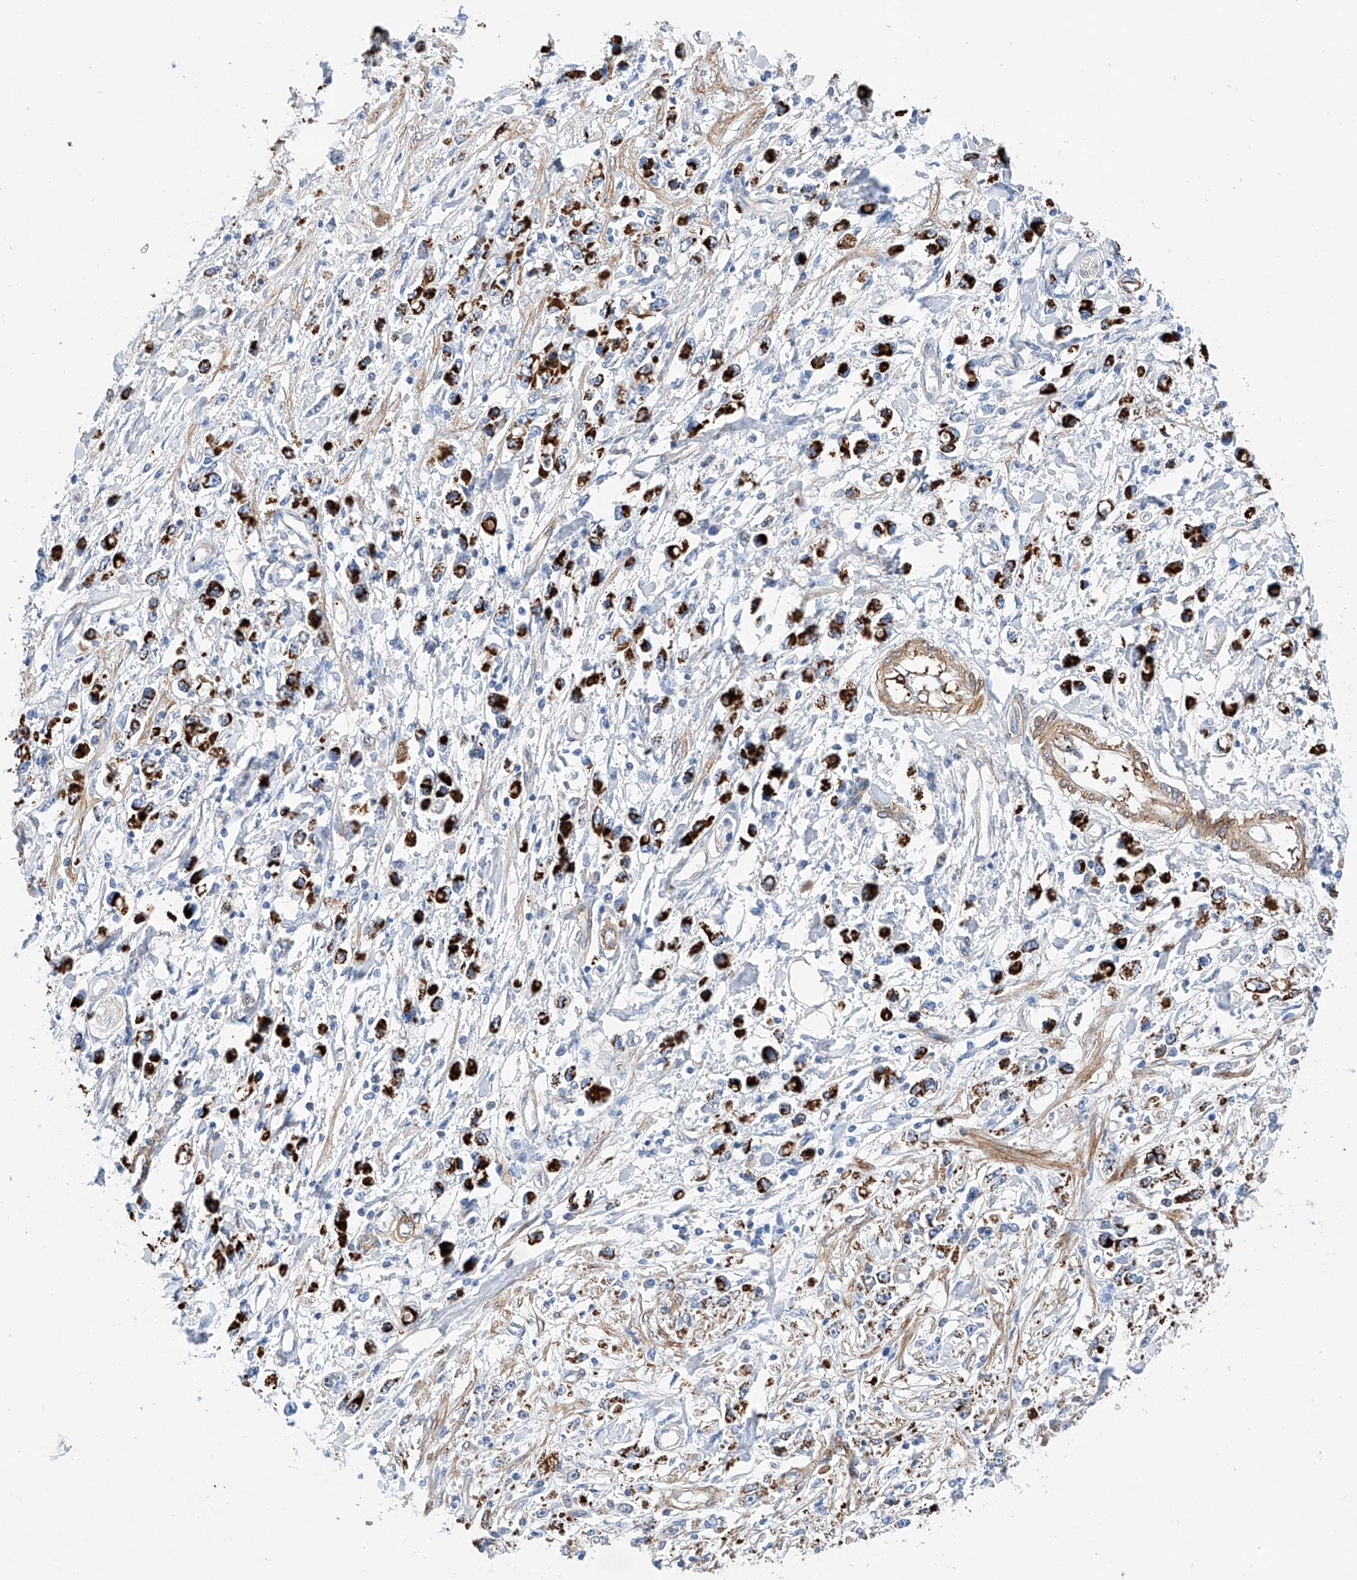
{"staining": {"intensity": "strong", "quantity": "25%-75%", "location": "cytoplasmic/membranous"}, "tissue": "stomach cancer", "cell_type": "Tumor cells", "image_type": "cancer", "snomed": [{"axis": "morphology", "description": "Adenocarcinoma, NOS"}, {"axis": "topography", "description": "Stomach"}], "caption": "Immunohistochemical staining of stomach adenocarcinoma shows high levels of strong cytoplasmic/membranous protein positivity in about 25%-75% of tumor cells. Nuclei are stained in blue.", "gene": "TAS2R60", "patient": {"sex": "female", "age": 59}}